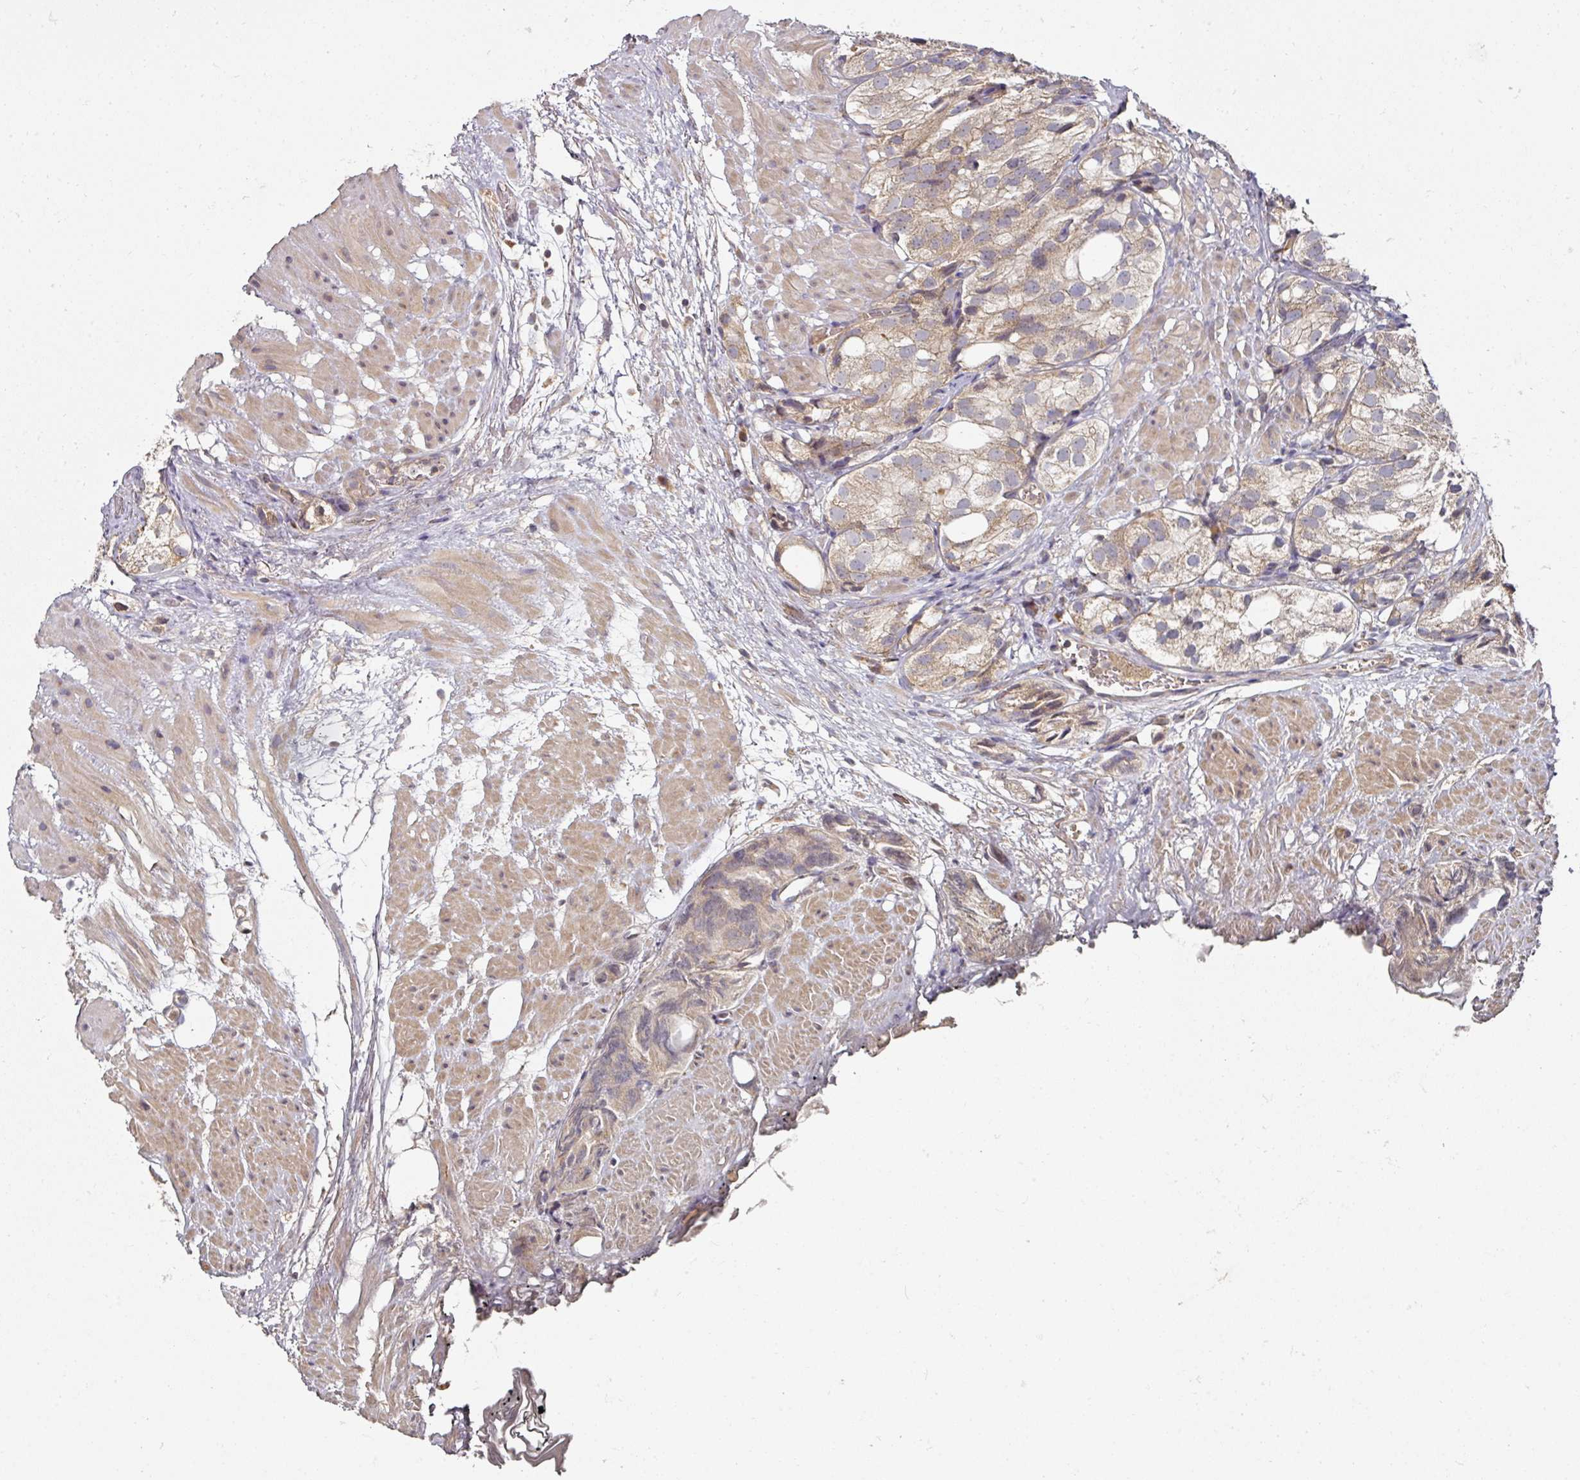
{"staining": {"intensity": "moderate", "quantity": "<25%", "location": "cytoplasmic/membranous"}, "tissue": "prostate cancer", "cell_type": "Tumor cells", "image_type": "cancer", "snomed": [{"axis": "morphology", "description": "Adenocarcinoma, High grade"}, {"axis": "topography", "description": "Prostate"}], "caption": "Approximately <25% of tumor cells in prostate high-grade adenocarcinoma demonstrate moderate cytoplasmic/membranous protein positivity as visualized by brown immunohistochemical staining.", "gene": "DNAJC7", "patient": {"sex": "male", "age": 82}}